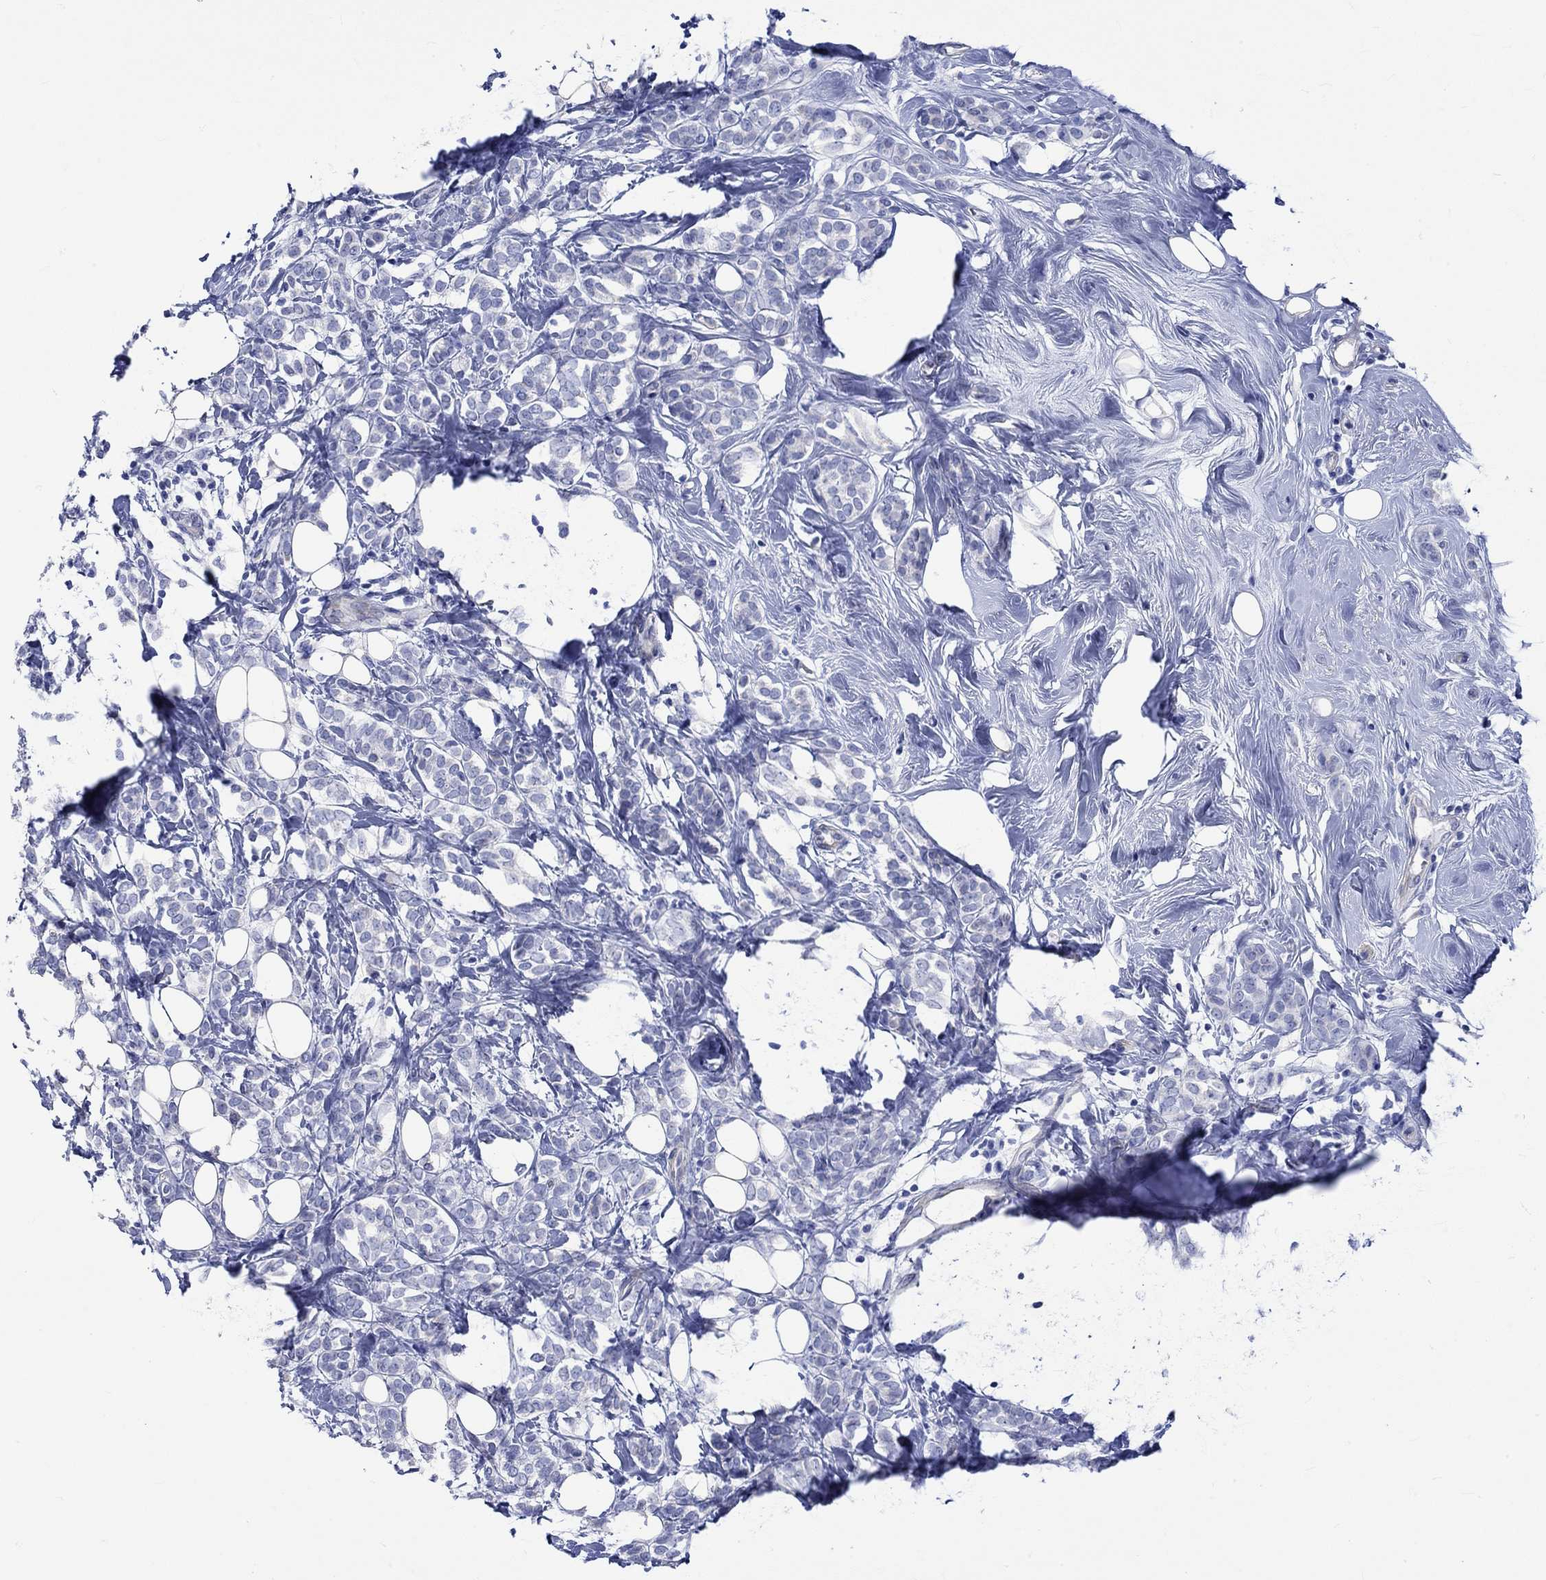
{"staining": {"intensity": "negative", "quantity": "none", "location": "none"}, "tissue": "breast cancer", "cell_type": "Tumor cells", "image_type": "cancer", "snomed": [{"axis": "morphology", "description": "Lobular carcinoma"}, {"axis": "topography", "description": "Breast"}], "caption": "The histopathology image demonstrates no staining of tumor cells in breast lobular carcinoma.", "gene": "HARBI1", "patient": {"sex": "female", "age": 49}}